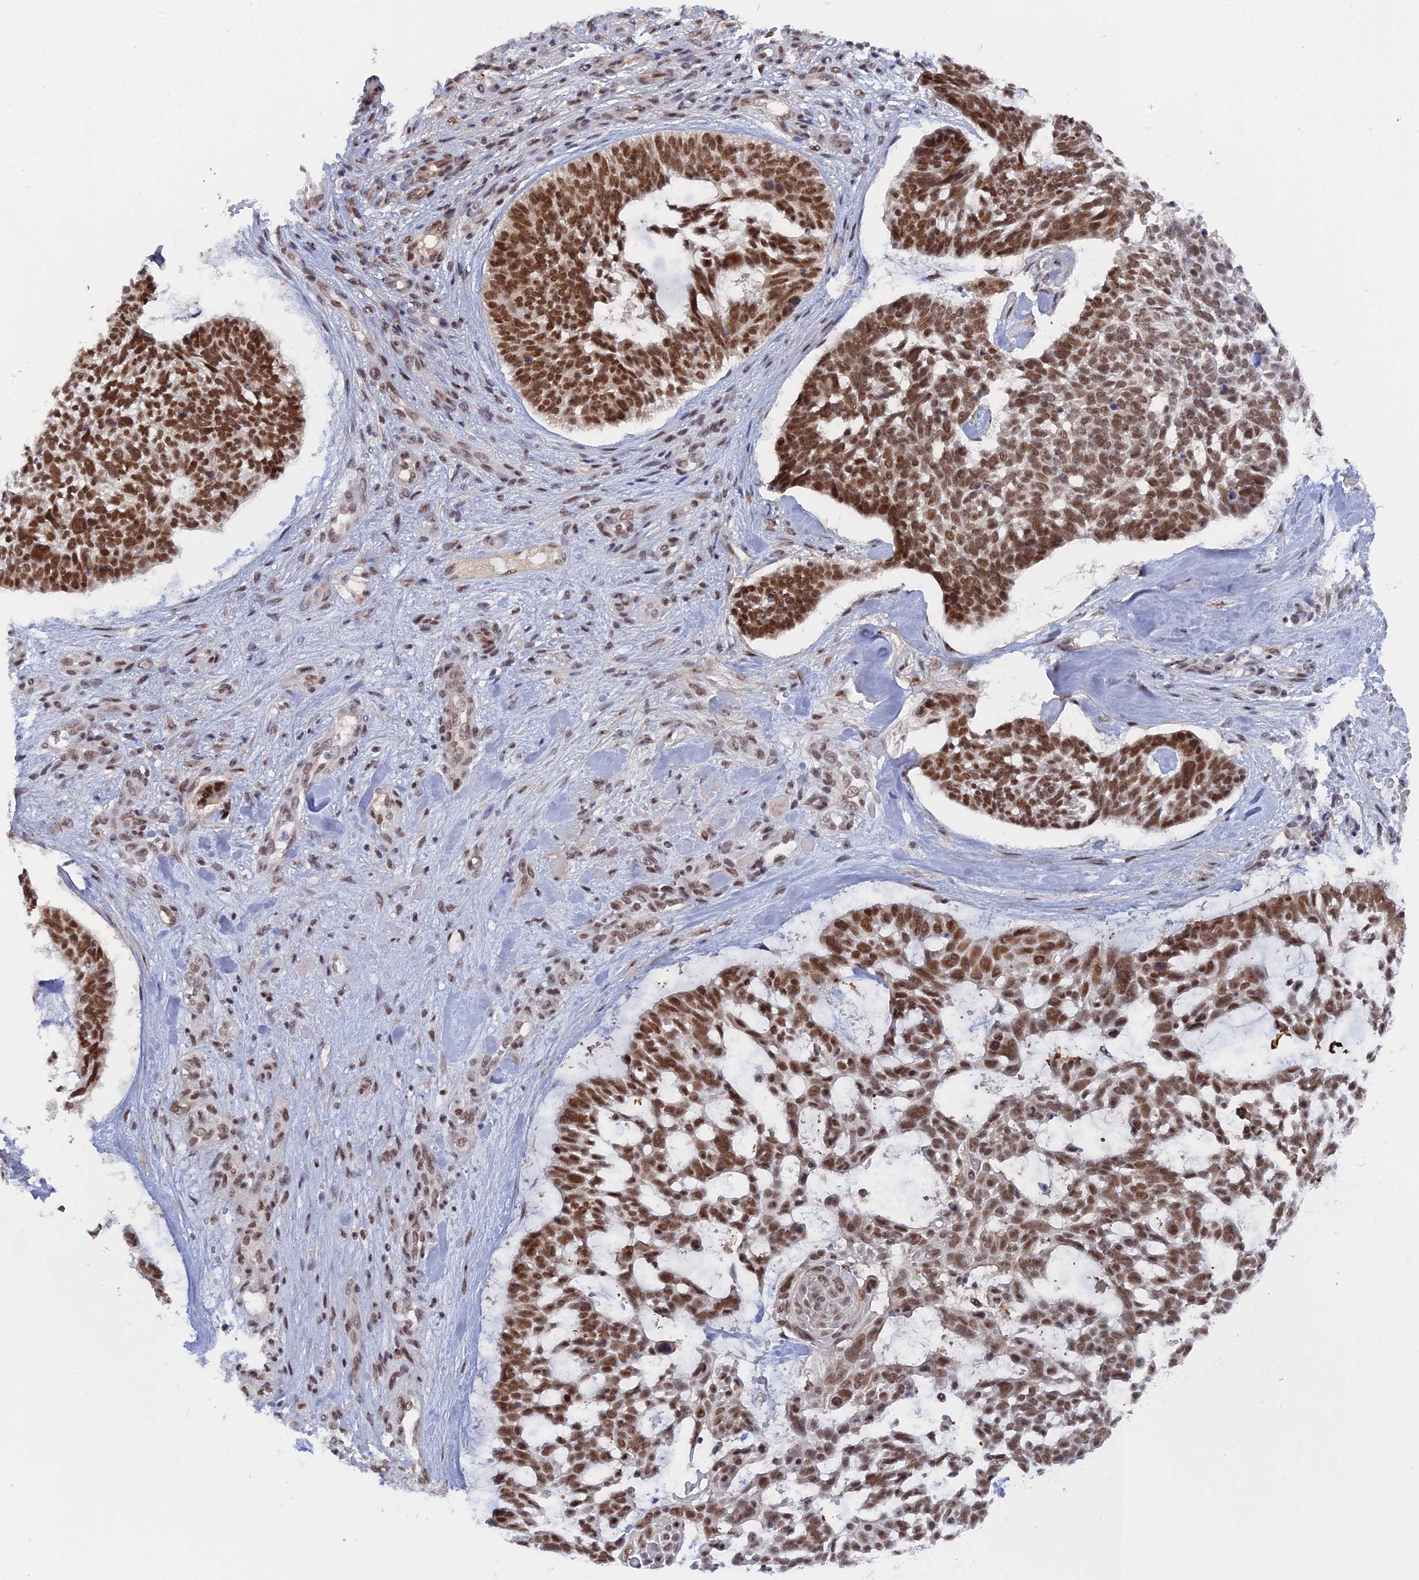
{"staining": {"intensity": "strong", "quantity": ">75%", "location": "nuclear"}, "tissue": "skin cancer", "cell_type": "Tumor cells", "image_type": "cancer", "snomed": [{"axis": "morphology", "description": "Basal cell carcinoma"}, {"axis": "topography", "description": "Skin"}], "caption": "Tumor cells show strong nuclear positivity in approximately >75% of cells in skin cancer.", "gene": "CCDC85A", "patient": {"sex": "male", "age": 88}}